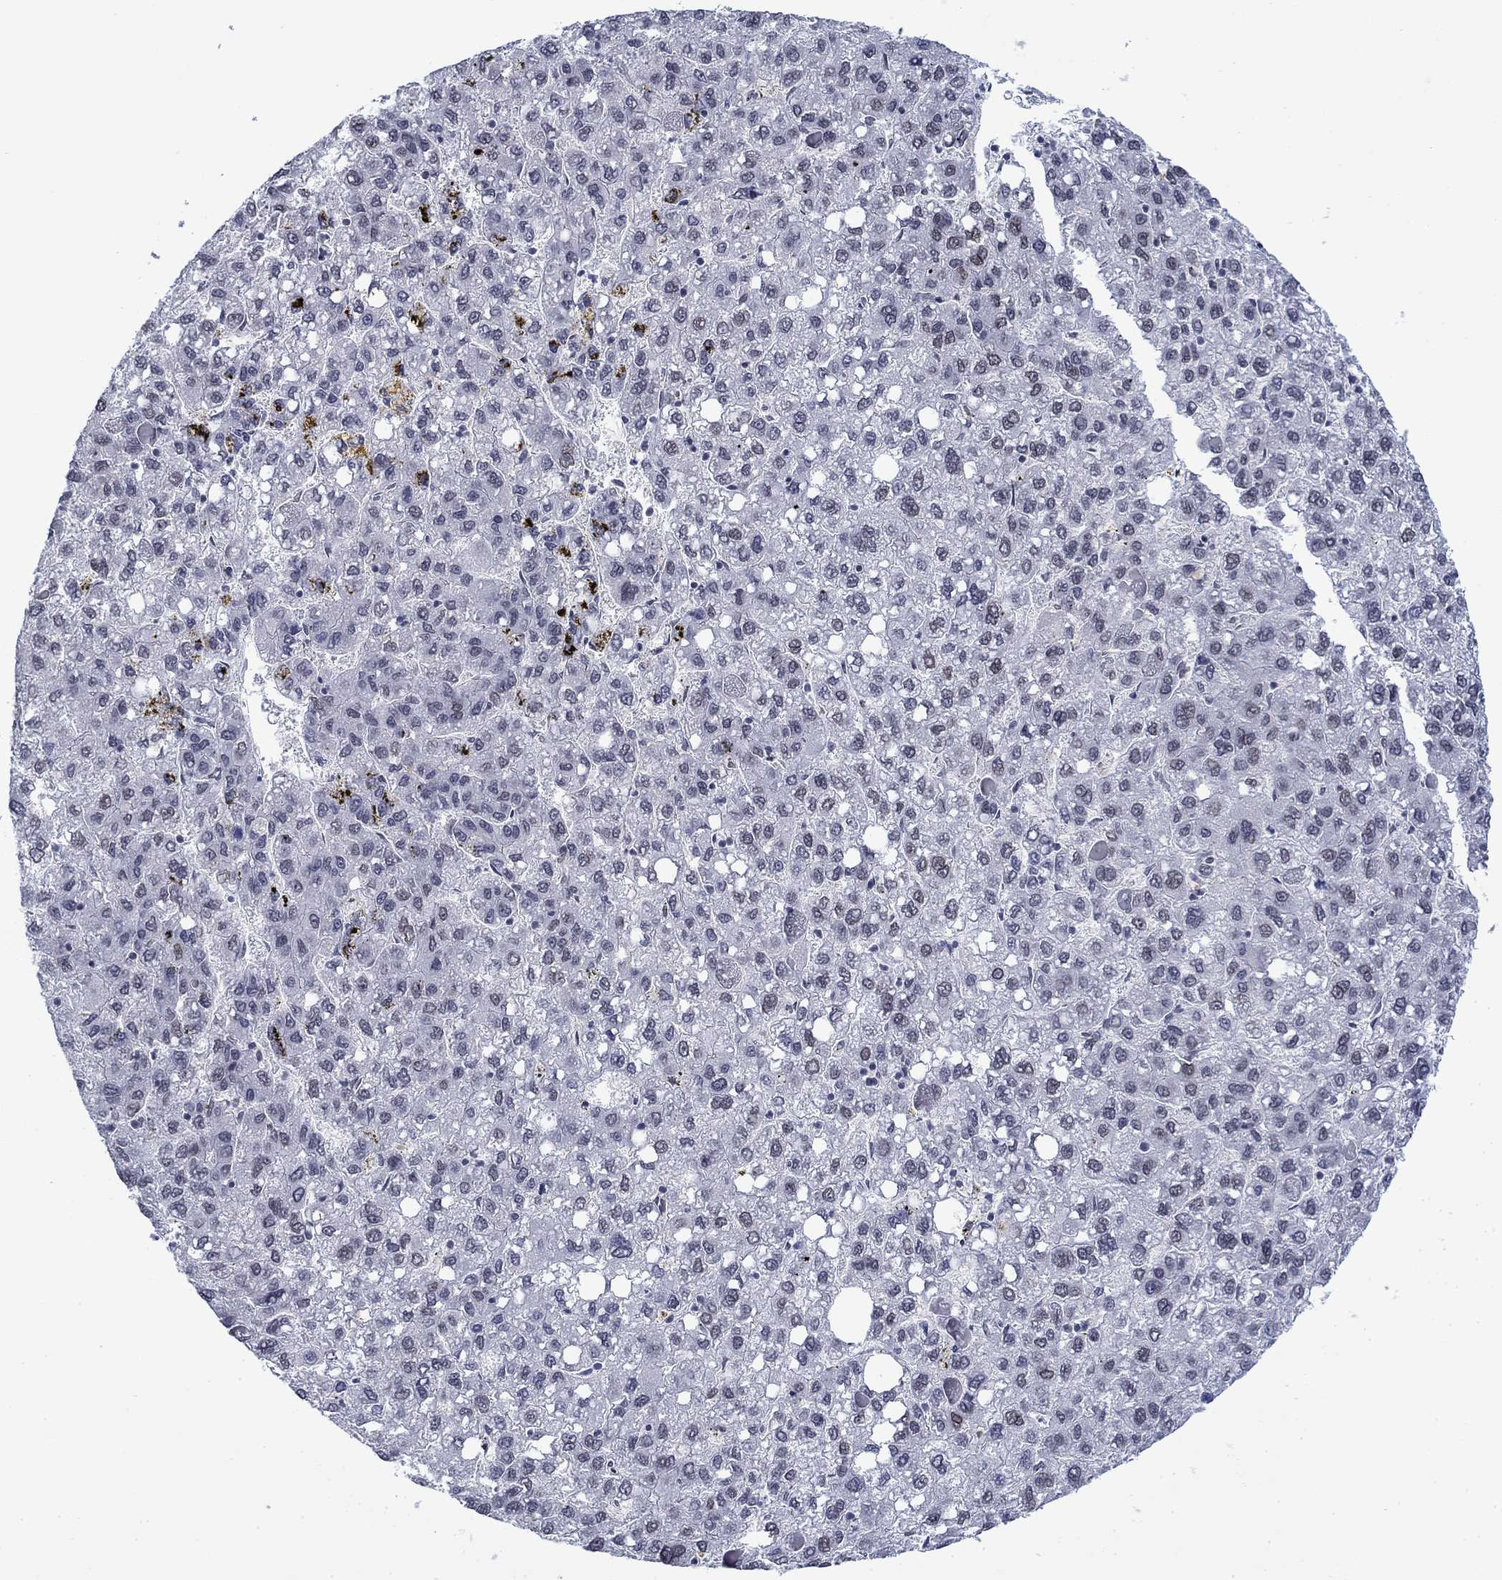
{"staining": {"intensity": "negative", "quantity": "none", "location": "none"}, "tissue": "liver cancer", "cell_type": "Tumor cells", "image_type": "cancer", "snomed": [{"axis": "morphology", "description": "Carcinoma, Hepatocellular, NOS"}, {"axis": "topography", "description": "Liver"}], "caption": "A histopathology image of human liver cancer (hepatocellular carcinoma) is negative for staining in tumor cells.", "gene": "TOR1AIP1", "patient": {"sex": "female", "age": 82}}